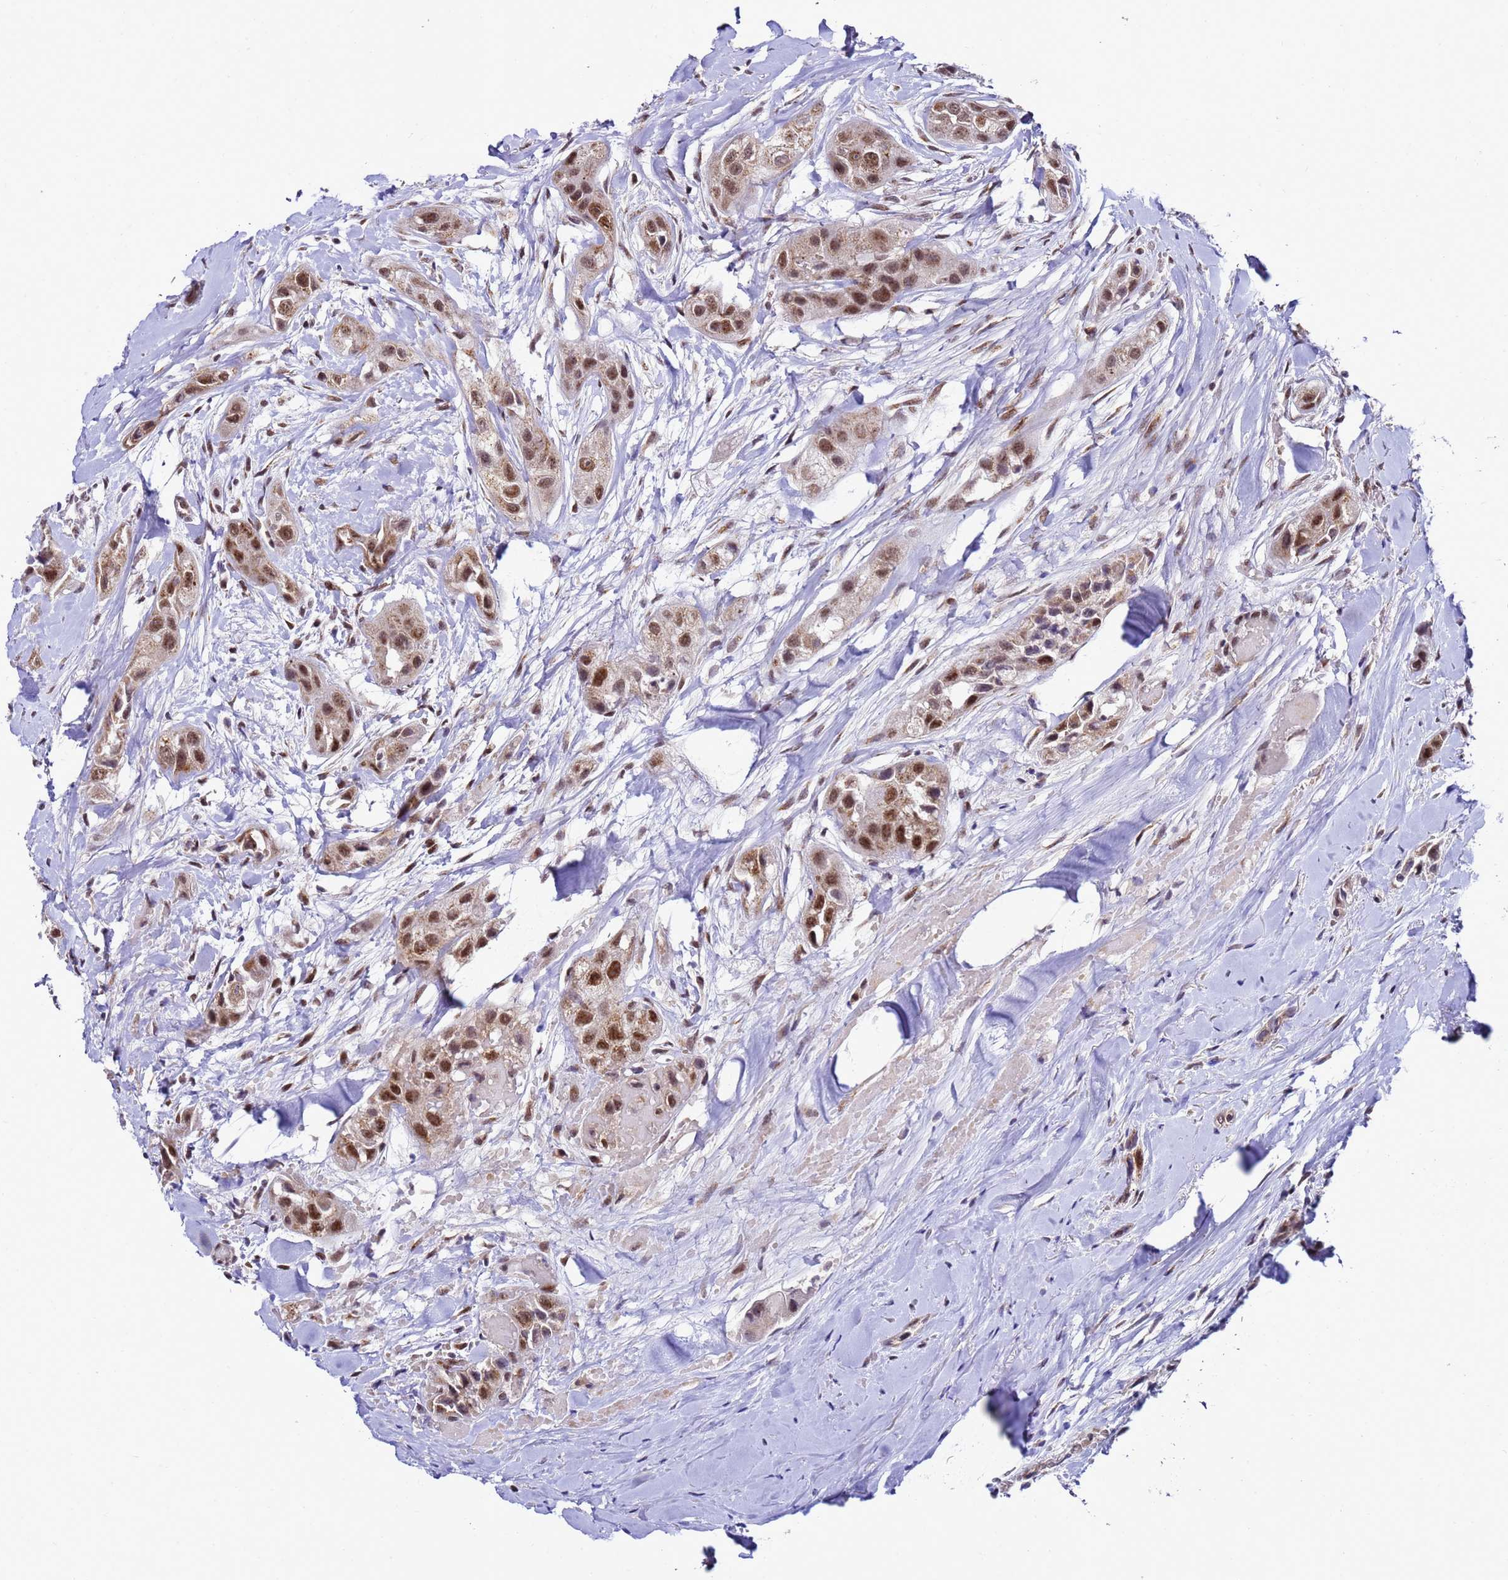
{"staining": {"intensity": "moderate", "quantity": ">75%", "location": "nuclear"}, "tissue": "head and neck cancer", "cell_type": "Tumor cells", "image_type": "cancer", "snomed": [{"axis": "morphology", "description": "Normal tissue, NOS"}, {"axis": "morphology", "description": "Squamous cell carcinoma, NOS"}, {"axis": "topography", "description": "Skeletal muscle"}, {"axis": "topography", "description": "Head-Neck"}], "caption": "Human head and neck cancer (squamous cell carcinoma) stained with a protein marker shows moderate staining in tumor cells.", "gene": "C19orf47", "patient": {"sex": "male", "age": 51}}